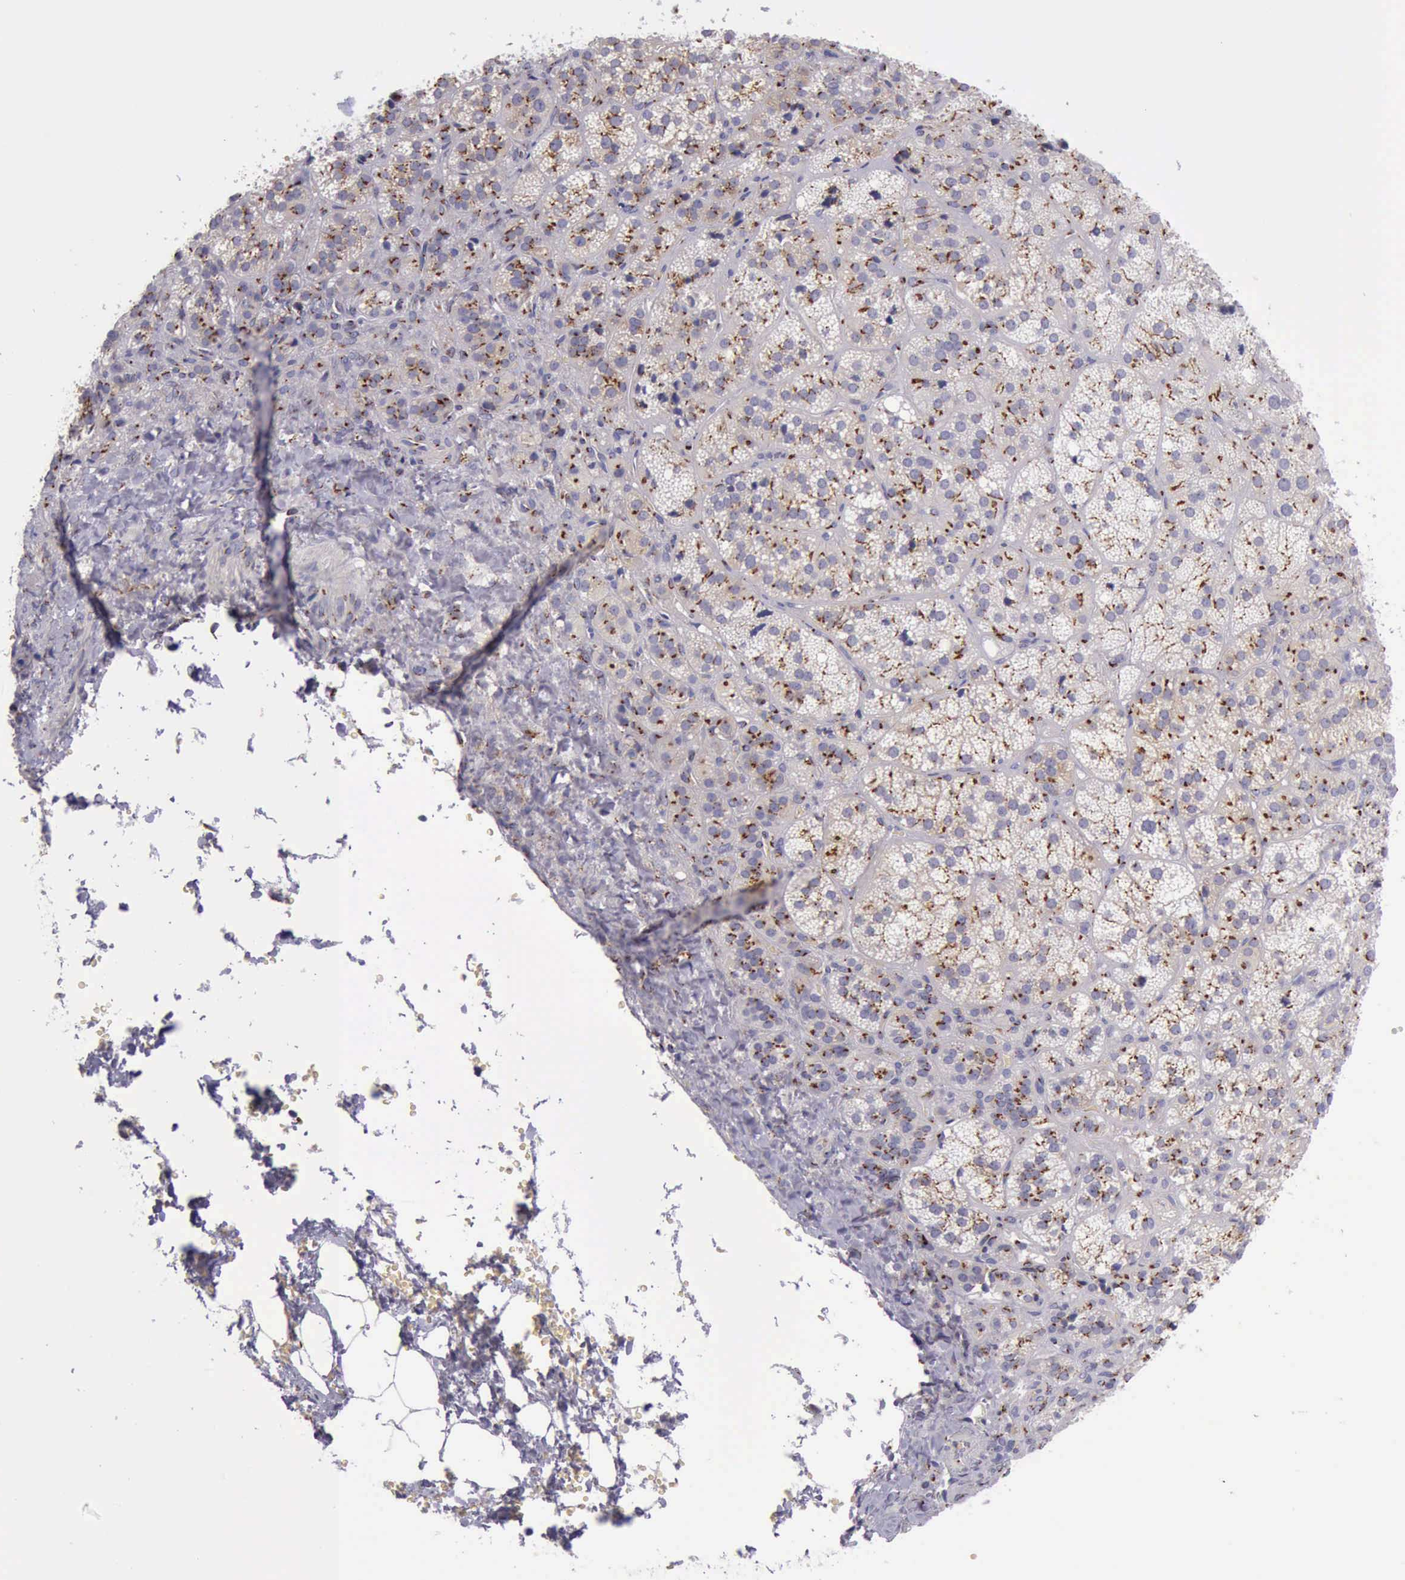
{"staining": {"intensity": "strong", "quantity": ">75%", "location": "cytoplasmic/membranous"}, "tissue": "adrenal gland", "cell_type": "Glandular cells", "image_type": "normal", "snomed": [{"axis": "morphology", "description": "Normal tissue, NOS"}, {"axis": "topography", "description": "Adrenal gland"}], "caption": "High-power microscopy captured an immunohistochemistry histopathology image of normal adrenal gland, revealing strong cytoplasmic/membranous positivity in about >75% of glandular cells.", "gene": "GOLGA5", "patient": {"sex": "female", "age": 71}}